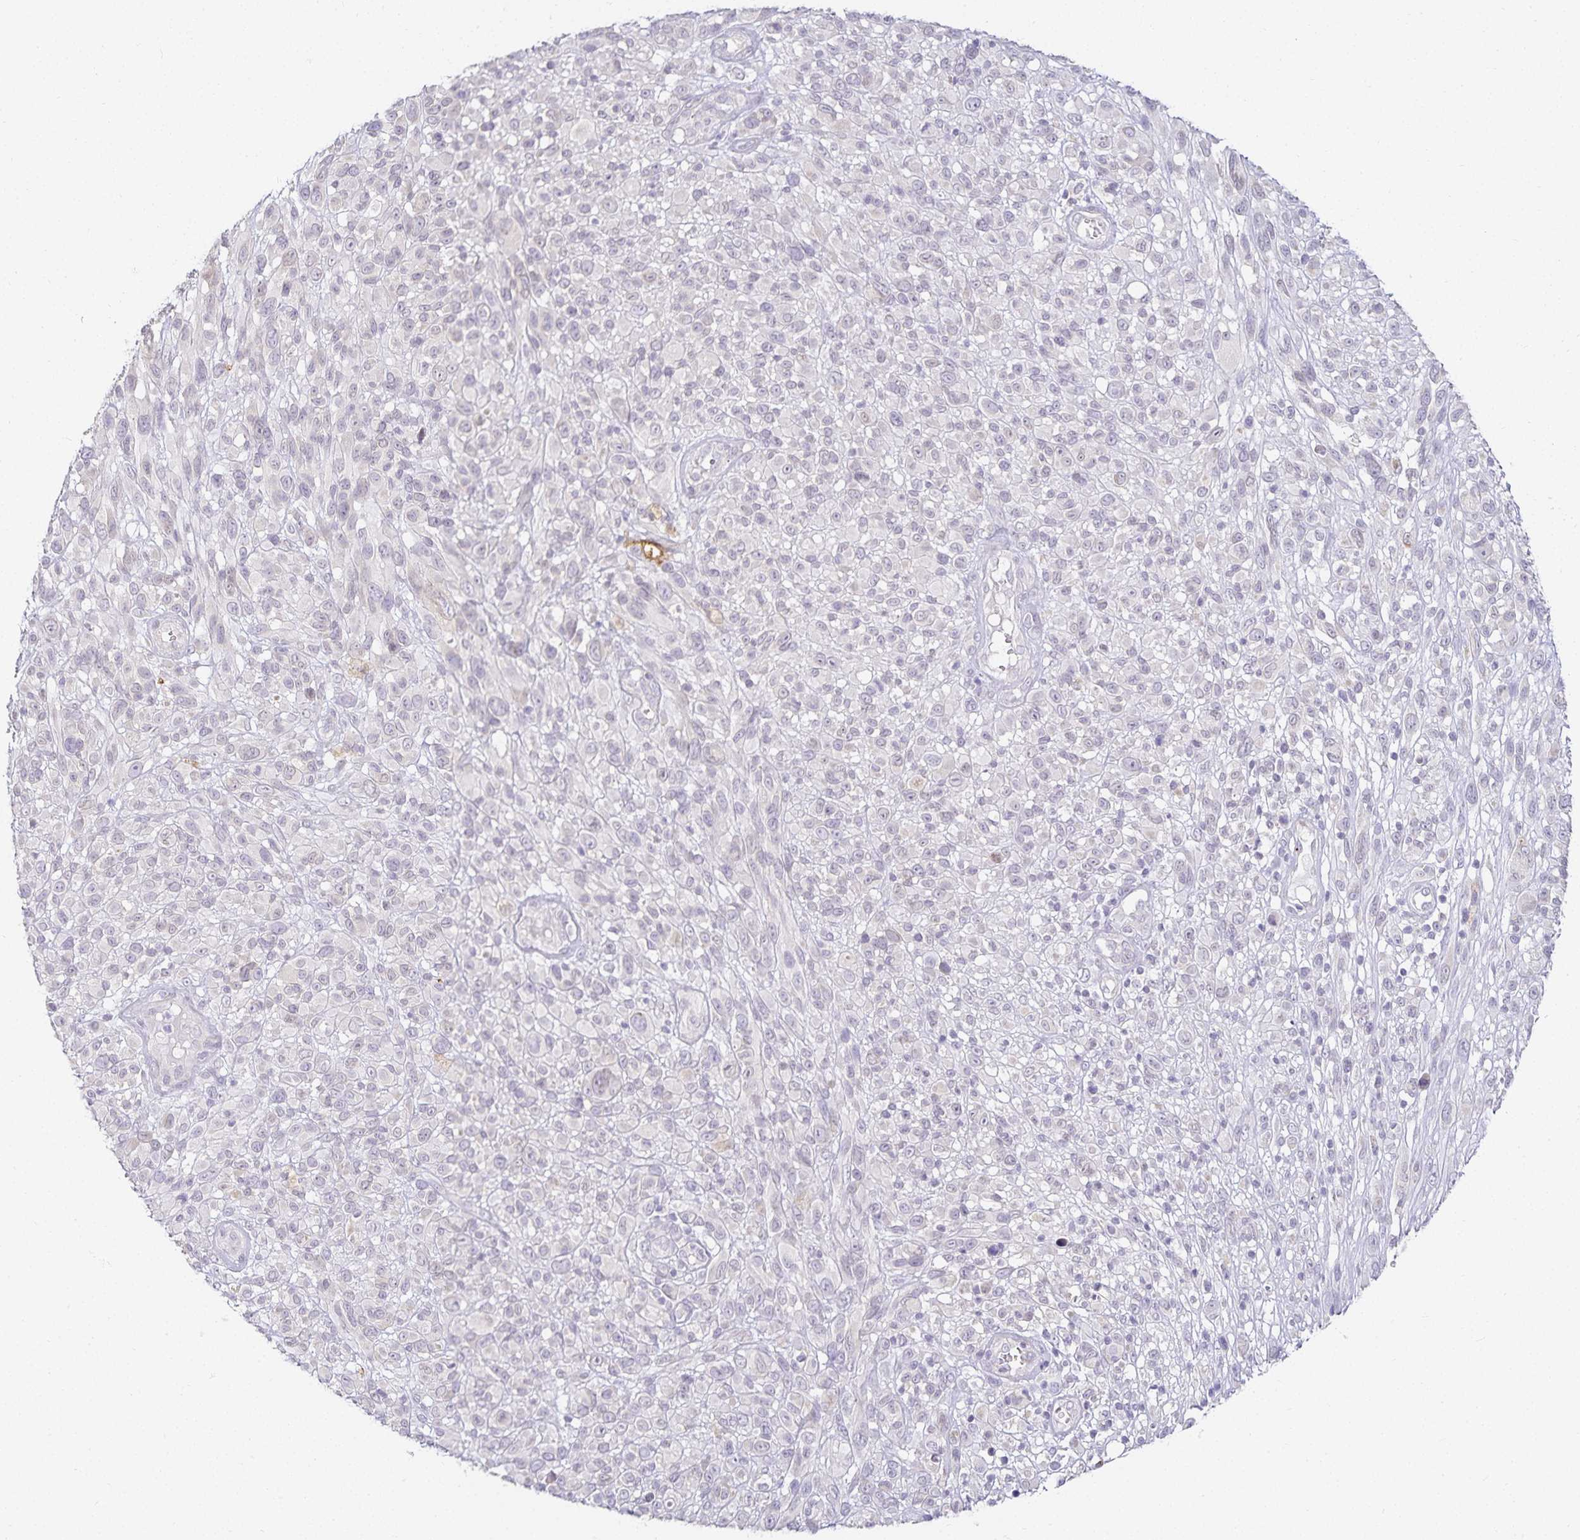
{"staining": {"intensity": "negative", "quantity": "none", "location": "none"}, "tissue": "melanoma", "cell_type": "Tumor cells", "image_type": "cancer", "snomed": [{"axis": "morphology", "description": "Malignant melanoma, NOS"}, {"axis": "topography", "description": "Skin"}], "caption": "Human melanoma stained for a protein using immunohistochemistry displays no expression in tumor cells.", "gene": "GP2", "patient": {"sex": "male", "age": 68}}